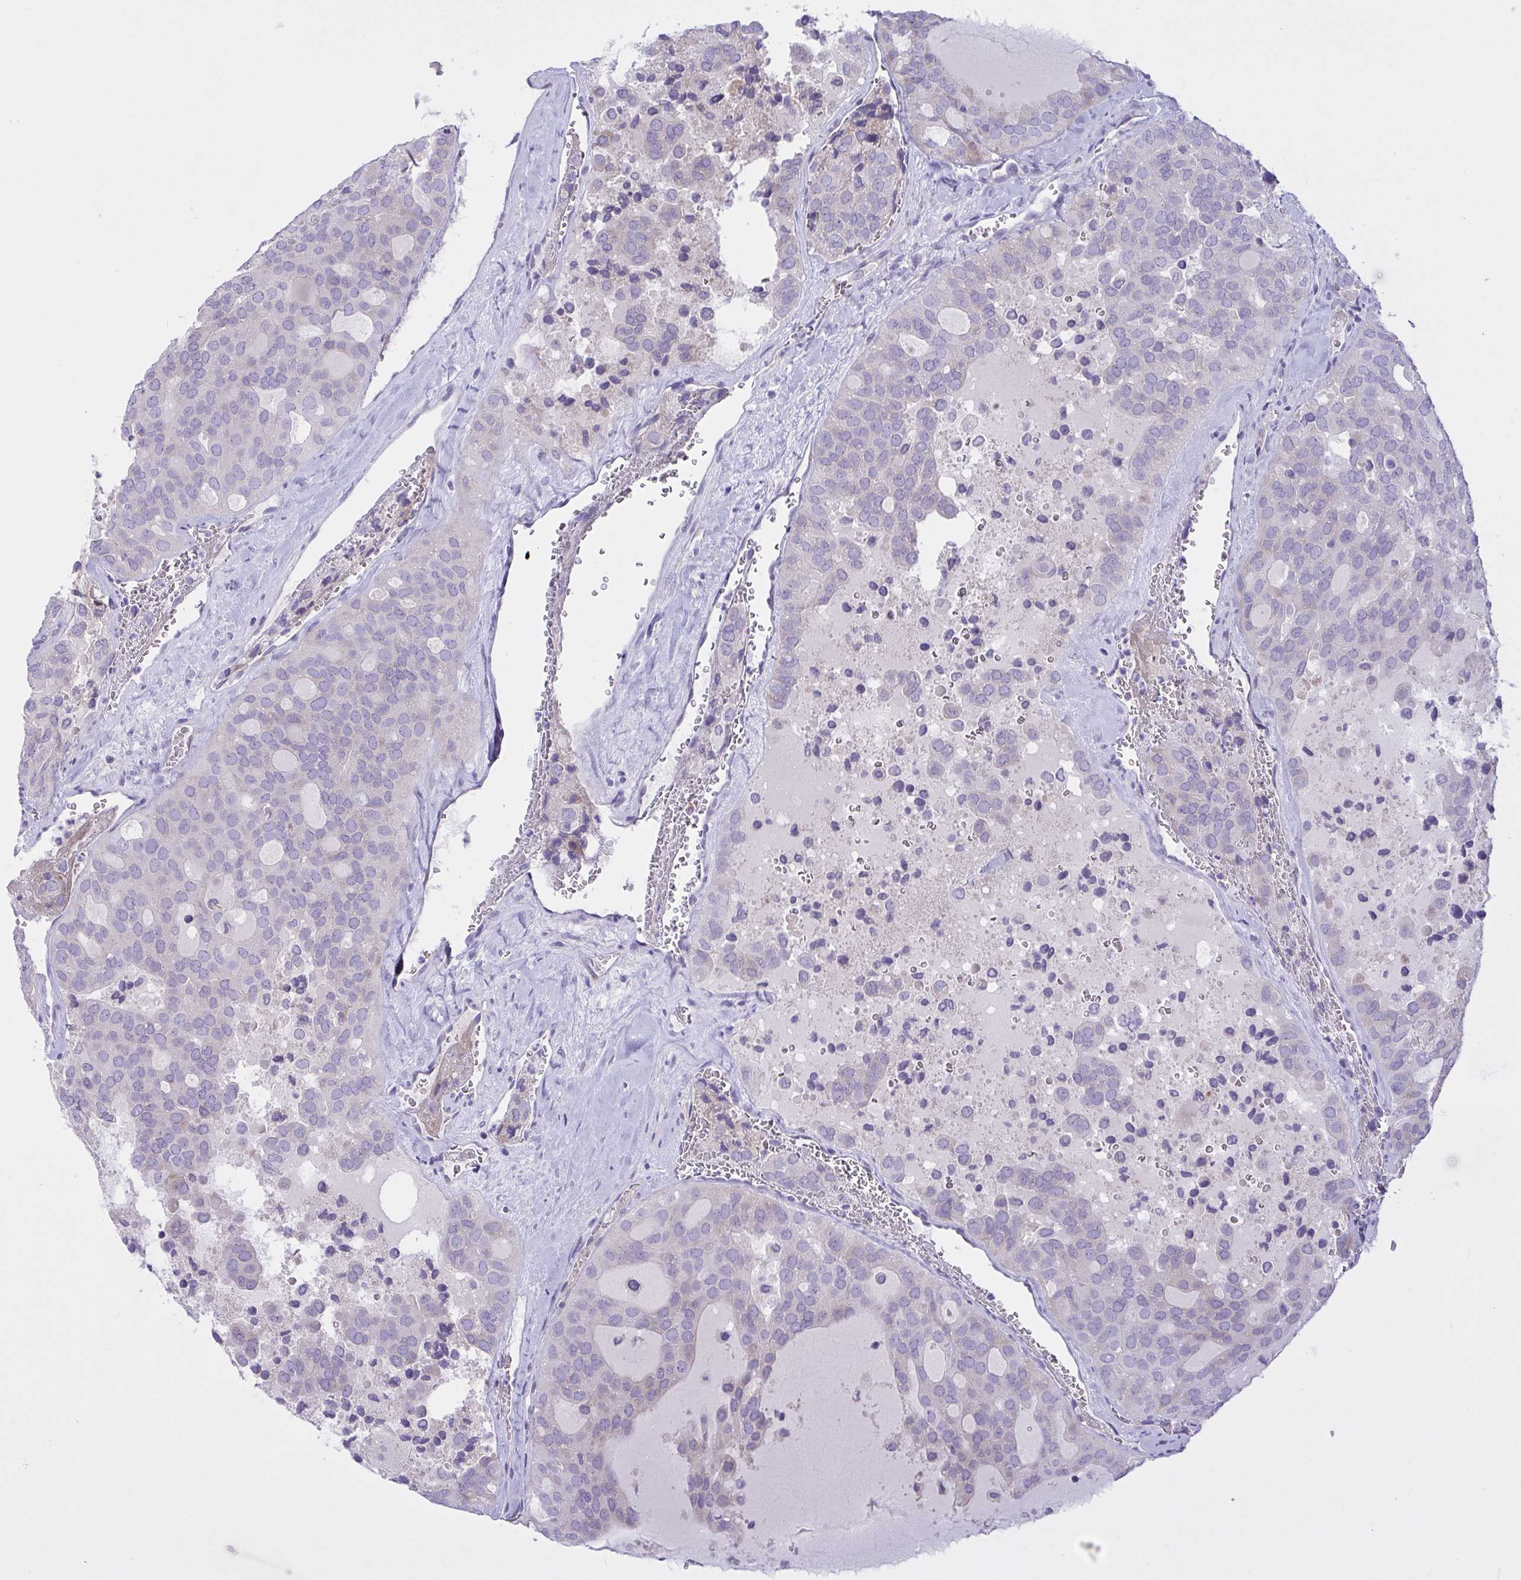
{"staining": {"intensity": "negative", "quantity": "none", "location": "none"}, "tissue": "thyroid cancer", "cell_type": "Tumor cells", "image_type": "cancer", "snomed": [{"axis": "morphology", "description": "Follicular adenoma carcinoma, NOS"}, {"axis": "topography", "description": "Thyroid gland"}], "caption": "Follicular adenoma carcinoma (thyroid) was stained to show a protein in brown. There is no significant expression in tumor cells.", "gene": "FAM86B1", "patient": {"sex": "male", "age": 75}}